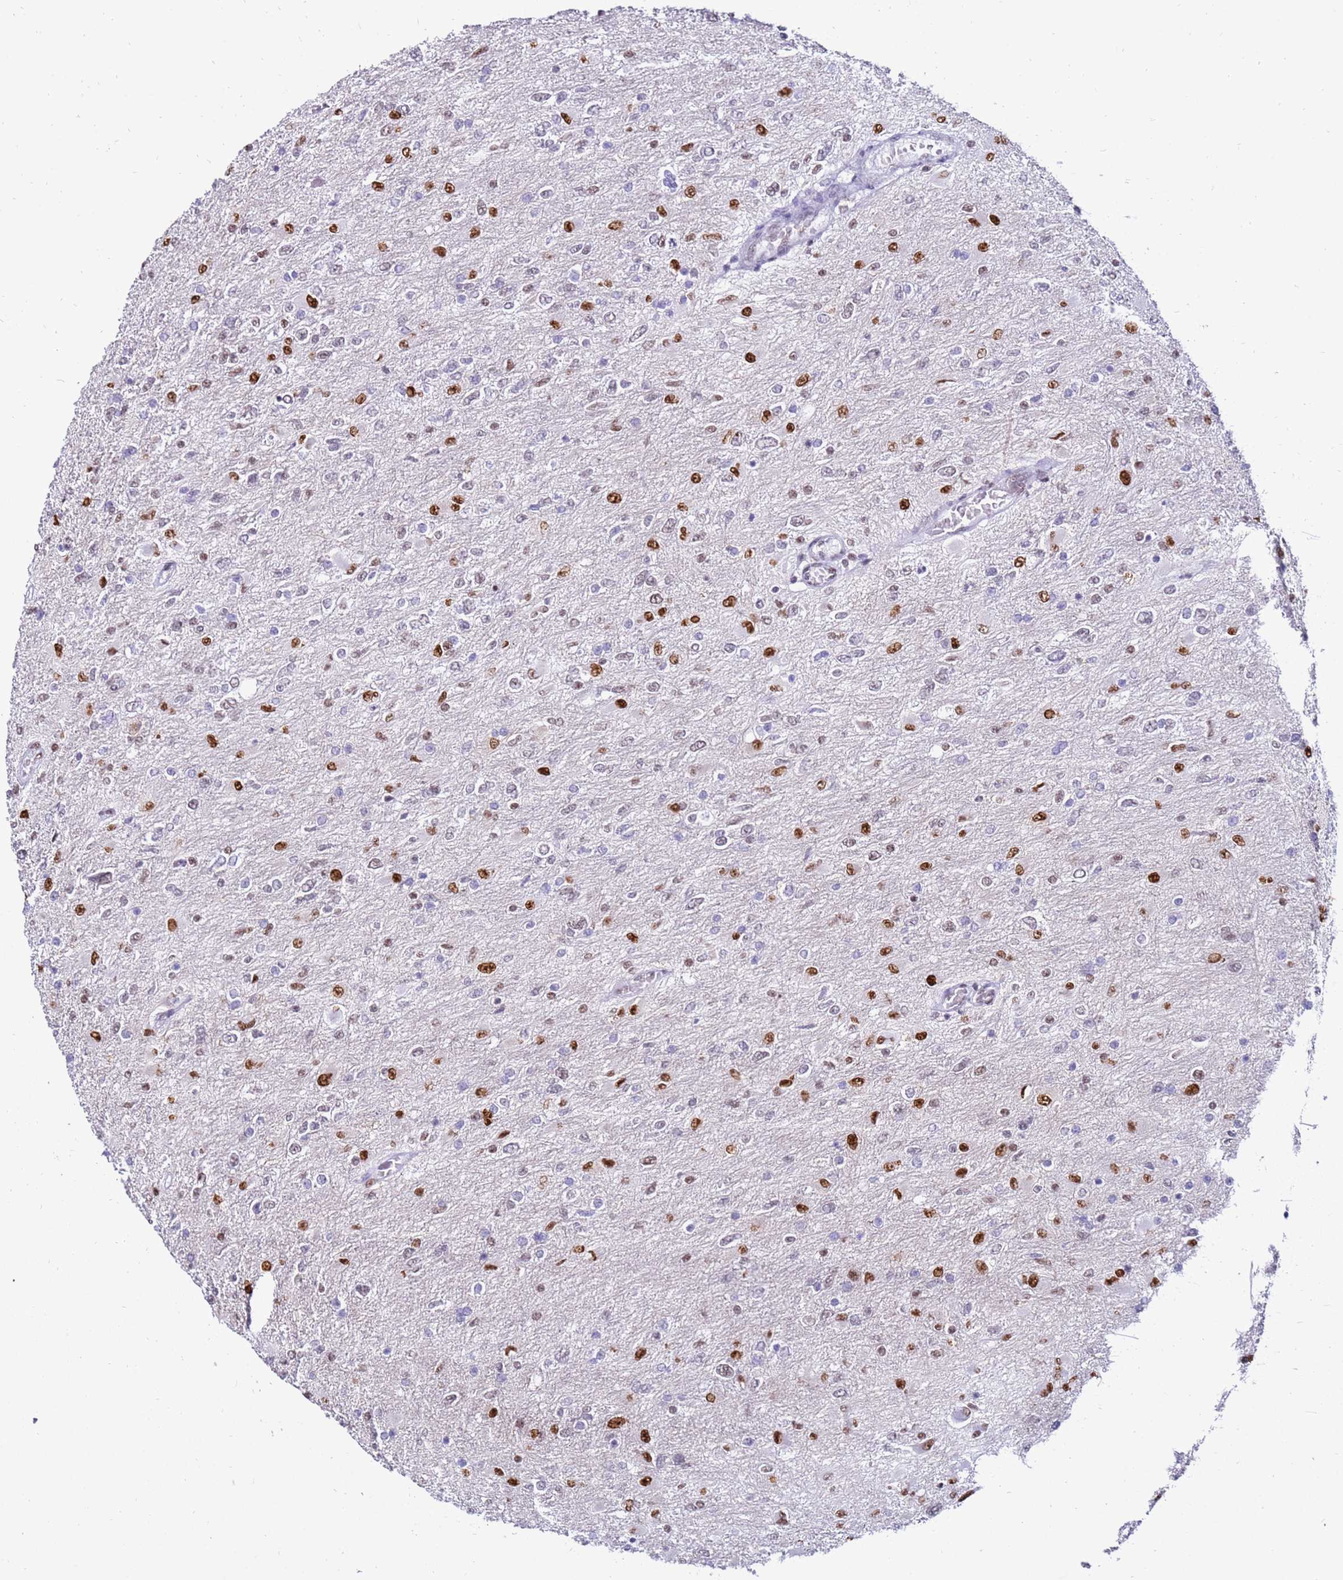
{"staining": {"intensity": "strong", "quantity": "25%-75%", "location": "nuclear"}, "tissue": "glioma", "cell_type": "Tumor cells", "image_type": "cancer", "snomed": [{"axis": "morphology", "description": "Glioma, malignant, High grade"}, {"axis": "topography", "description": "Cerebral cortex"}], "caption": "Protein analysis of glioma tissue demonstrates strong nuclear staining in approximately 25%-75% of tumor cells.", "gene": "KPNA4", "patient": {"sex": "female", "age": 36}}